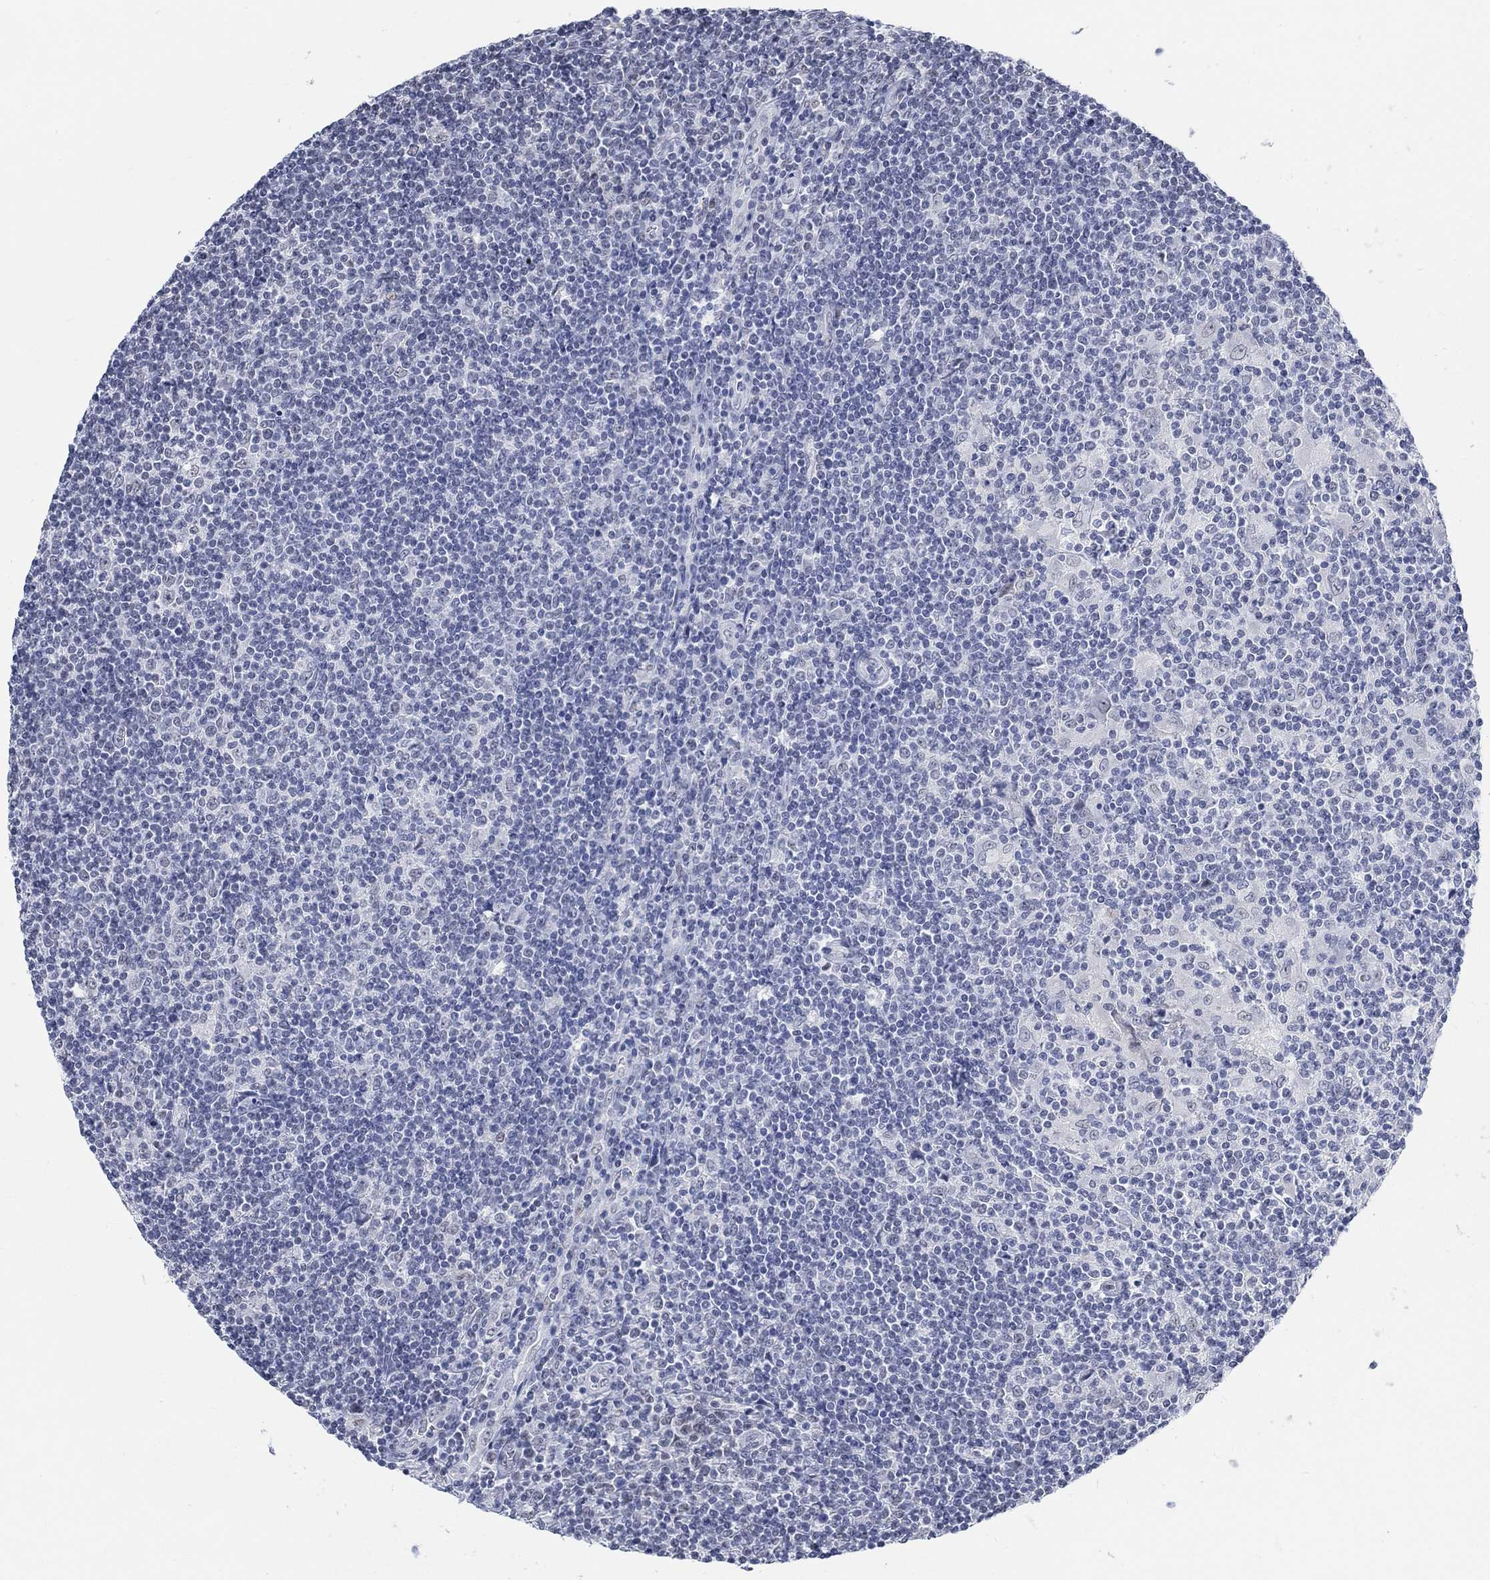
{"staining": {"intensity": "negative", "quantity": "none", "location": "none"}, "tissue": "lymphoma", "cell_type": "Tumor cells", "image_type": "cancer", "snomed": [{"axis": "morphology", "description": "Hodgkin's disease, NOS"}, {"axis": "topography", "description": "Lymph node"}], "caption": "Hodgkin's disease stained for a protein using immunohistochemistry (IHC) reveals no expression tumor cells.", "gene": "KCNH8", "patient": {"sex": "male", "age": 40}}